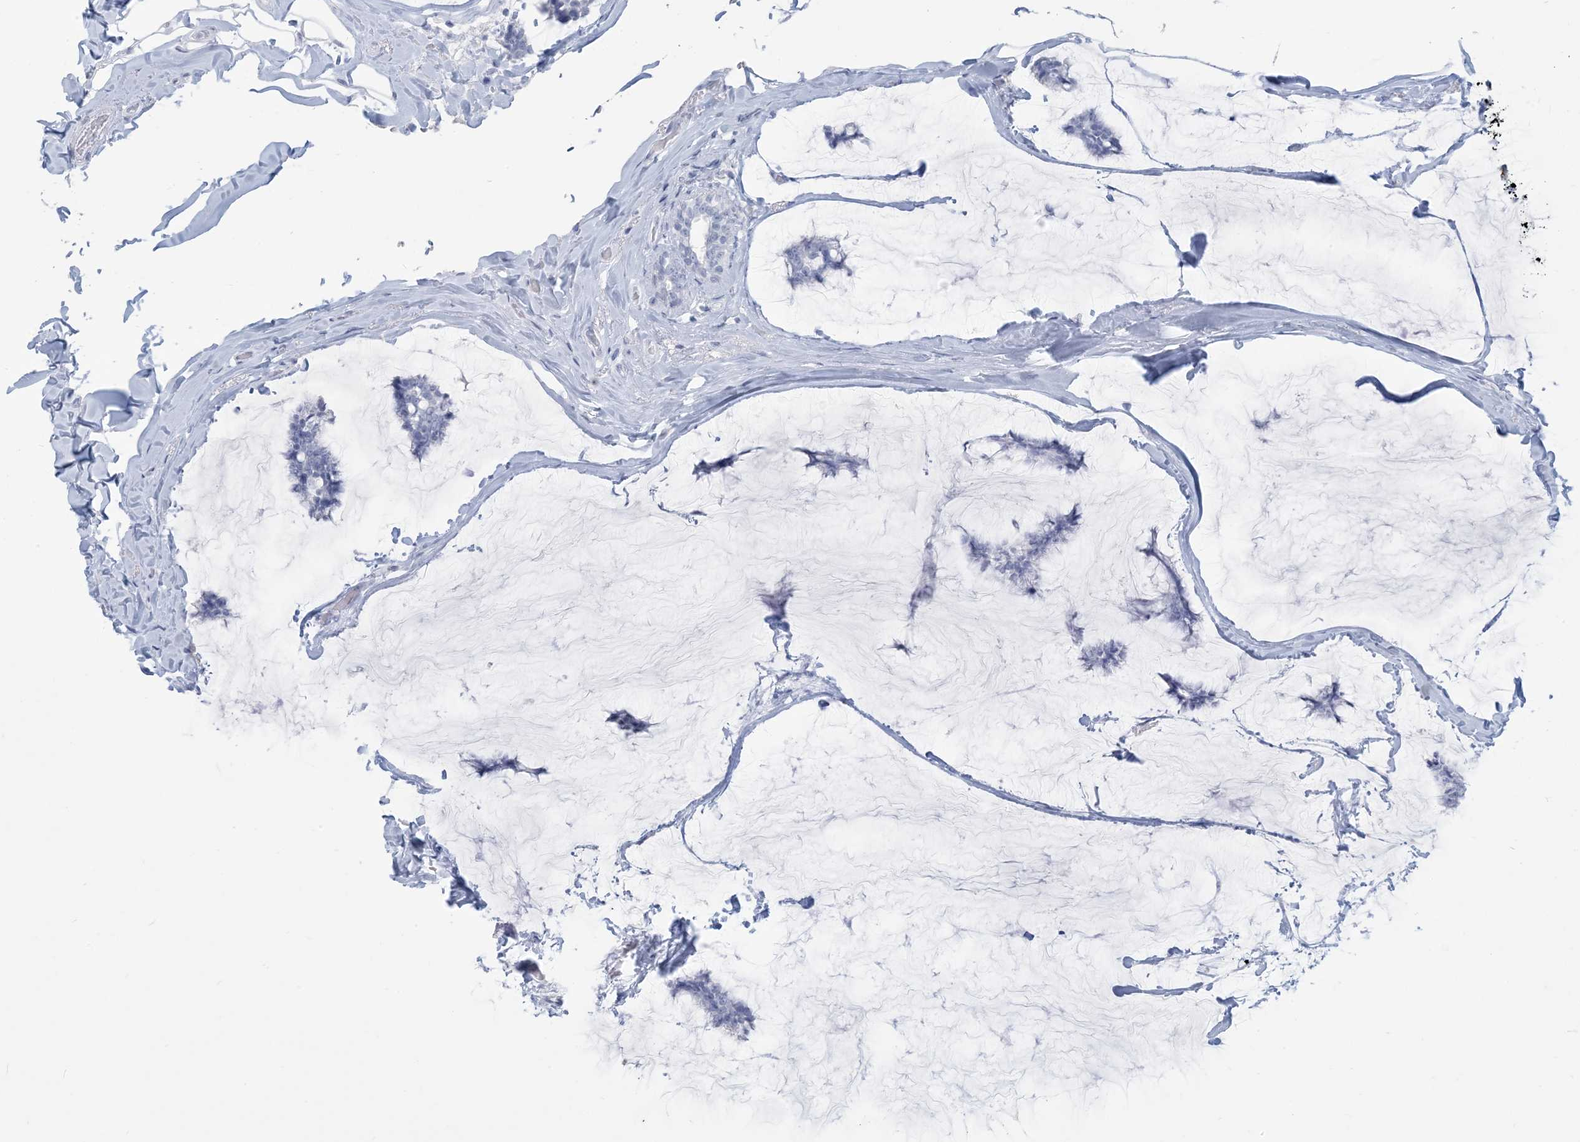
{"staining": {"intensity": "negative", "quantity": "none", "location": "none"}, "tissue": "breast cancer", "cell_type": "Tumor cells", "image_type": "cancer", "snomed": [{"axis": "morphology", "description": "Duct carcinoma"}, {"axis": "topography", "description": "Breast"}], "caption": "An immunohistochemistry (IHC) image of invasive ductal carcinoma (breast) is shown. There is no staining in tumor cells of invasive ductal carcinoma (breast).", "gene": "HLA-DRB1", "patient": {"sex": "female", "age": 93}}